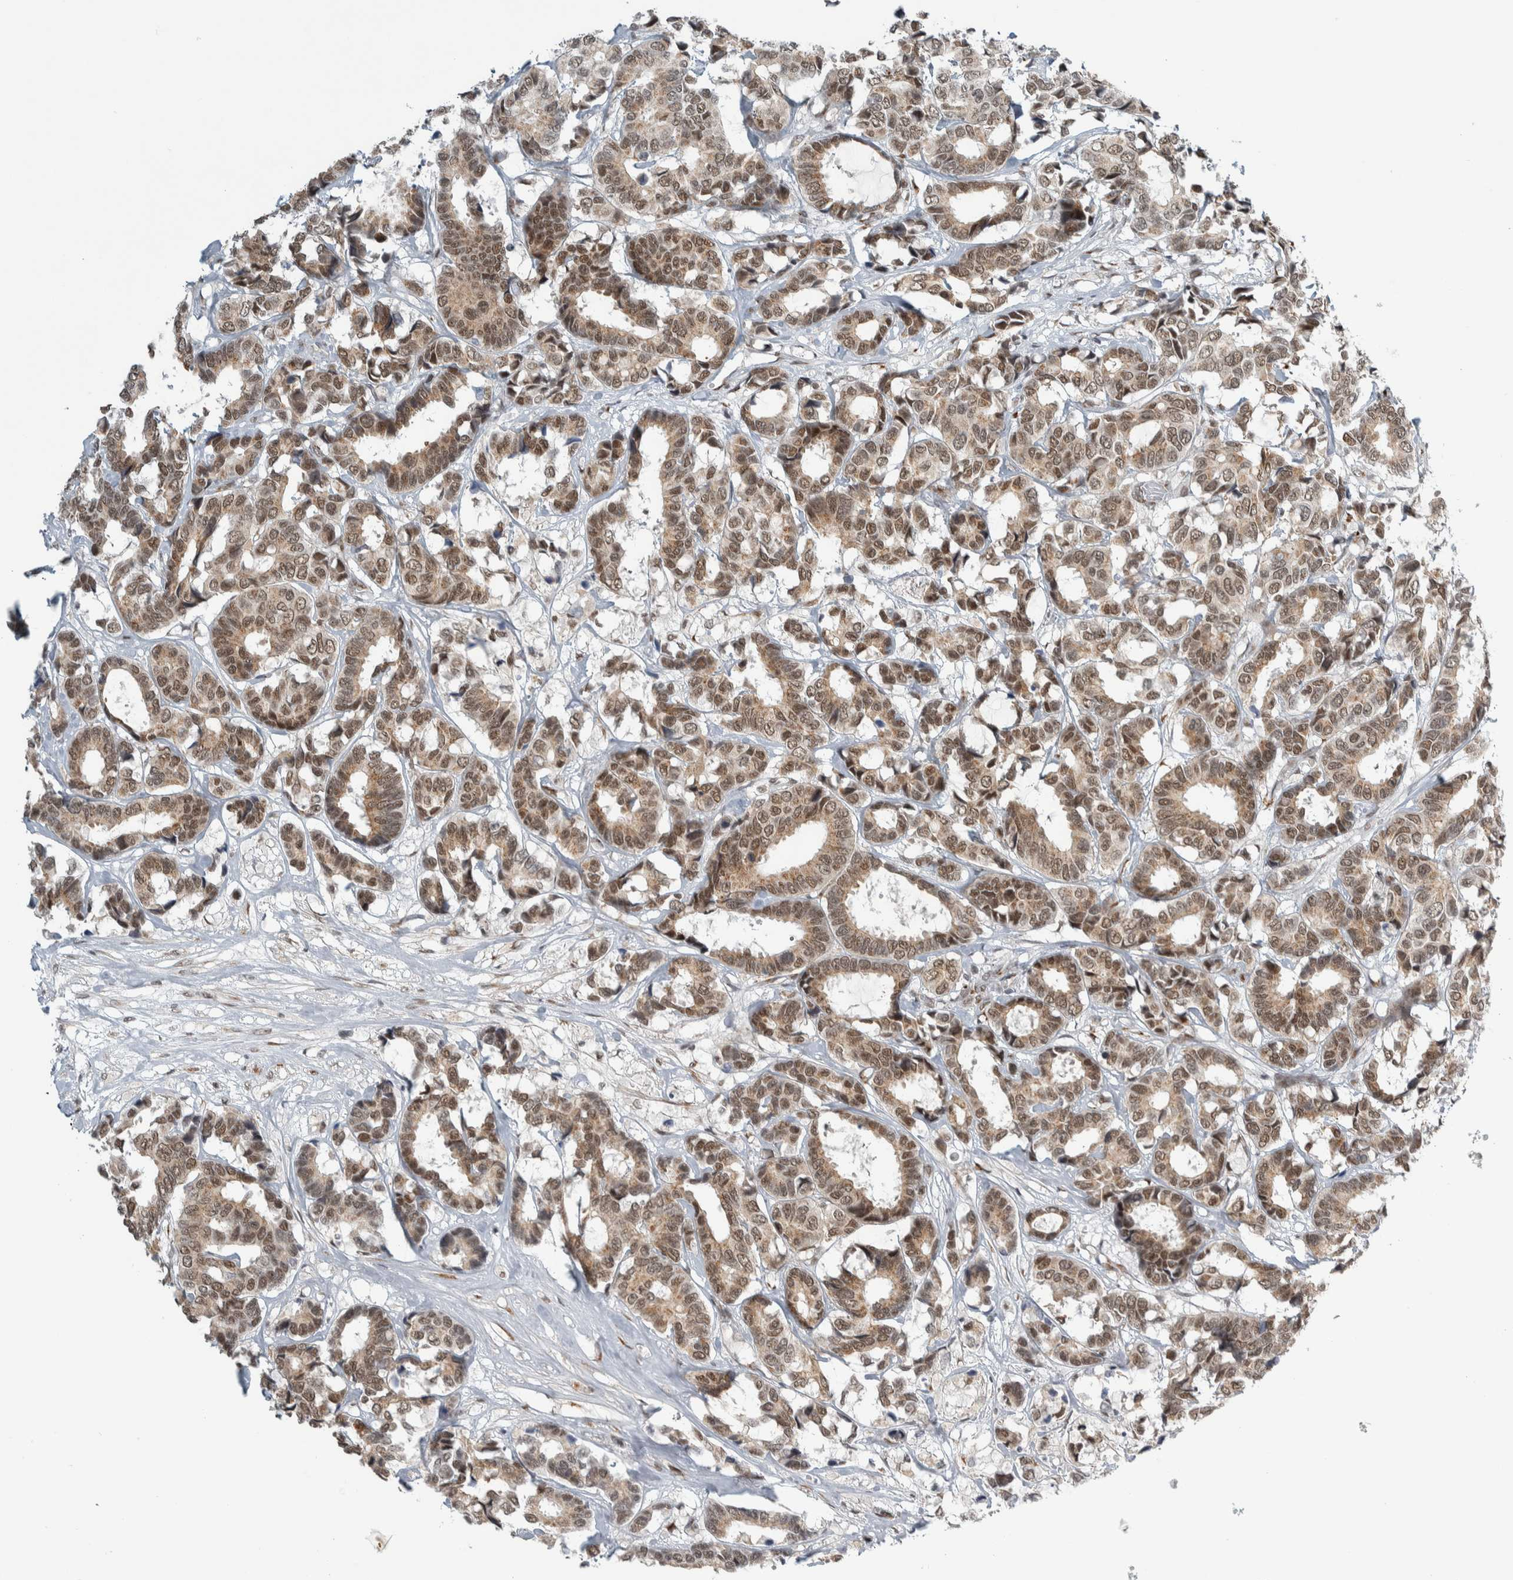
{"staining": {"intensity": "moderate", "quantity": ">75%", "location": "cytoplasmic/membranous,nuclear"}, "tissue": "breast cancer", "cell_type": "Tumor cells", "image_type": "cancer", "snomed": [{"axis": "morphology", "description": "Duct carcinoma"}, {"axis": "topography", "description": "Breast"}], "caption": "Protein staining of breast cancer tissue displays moderate cytoplasmic/membranous and nuclear positivity in approximately >75% of tumor cells.", "gene": "ZMYND8", "patient": {"sex": "female", "age": 87}}